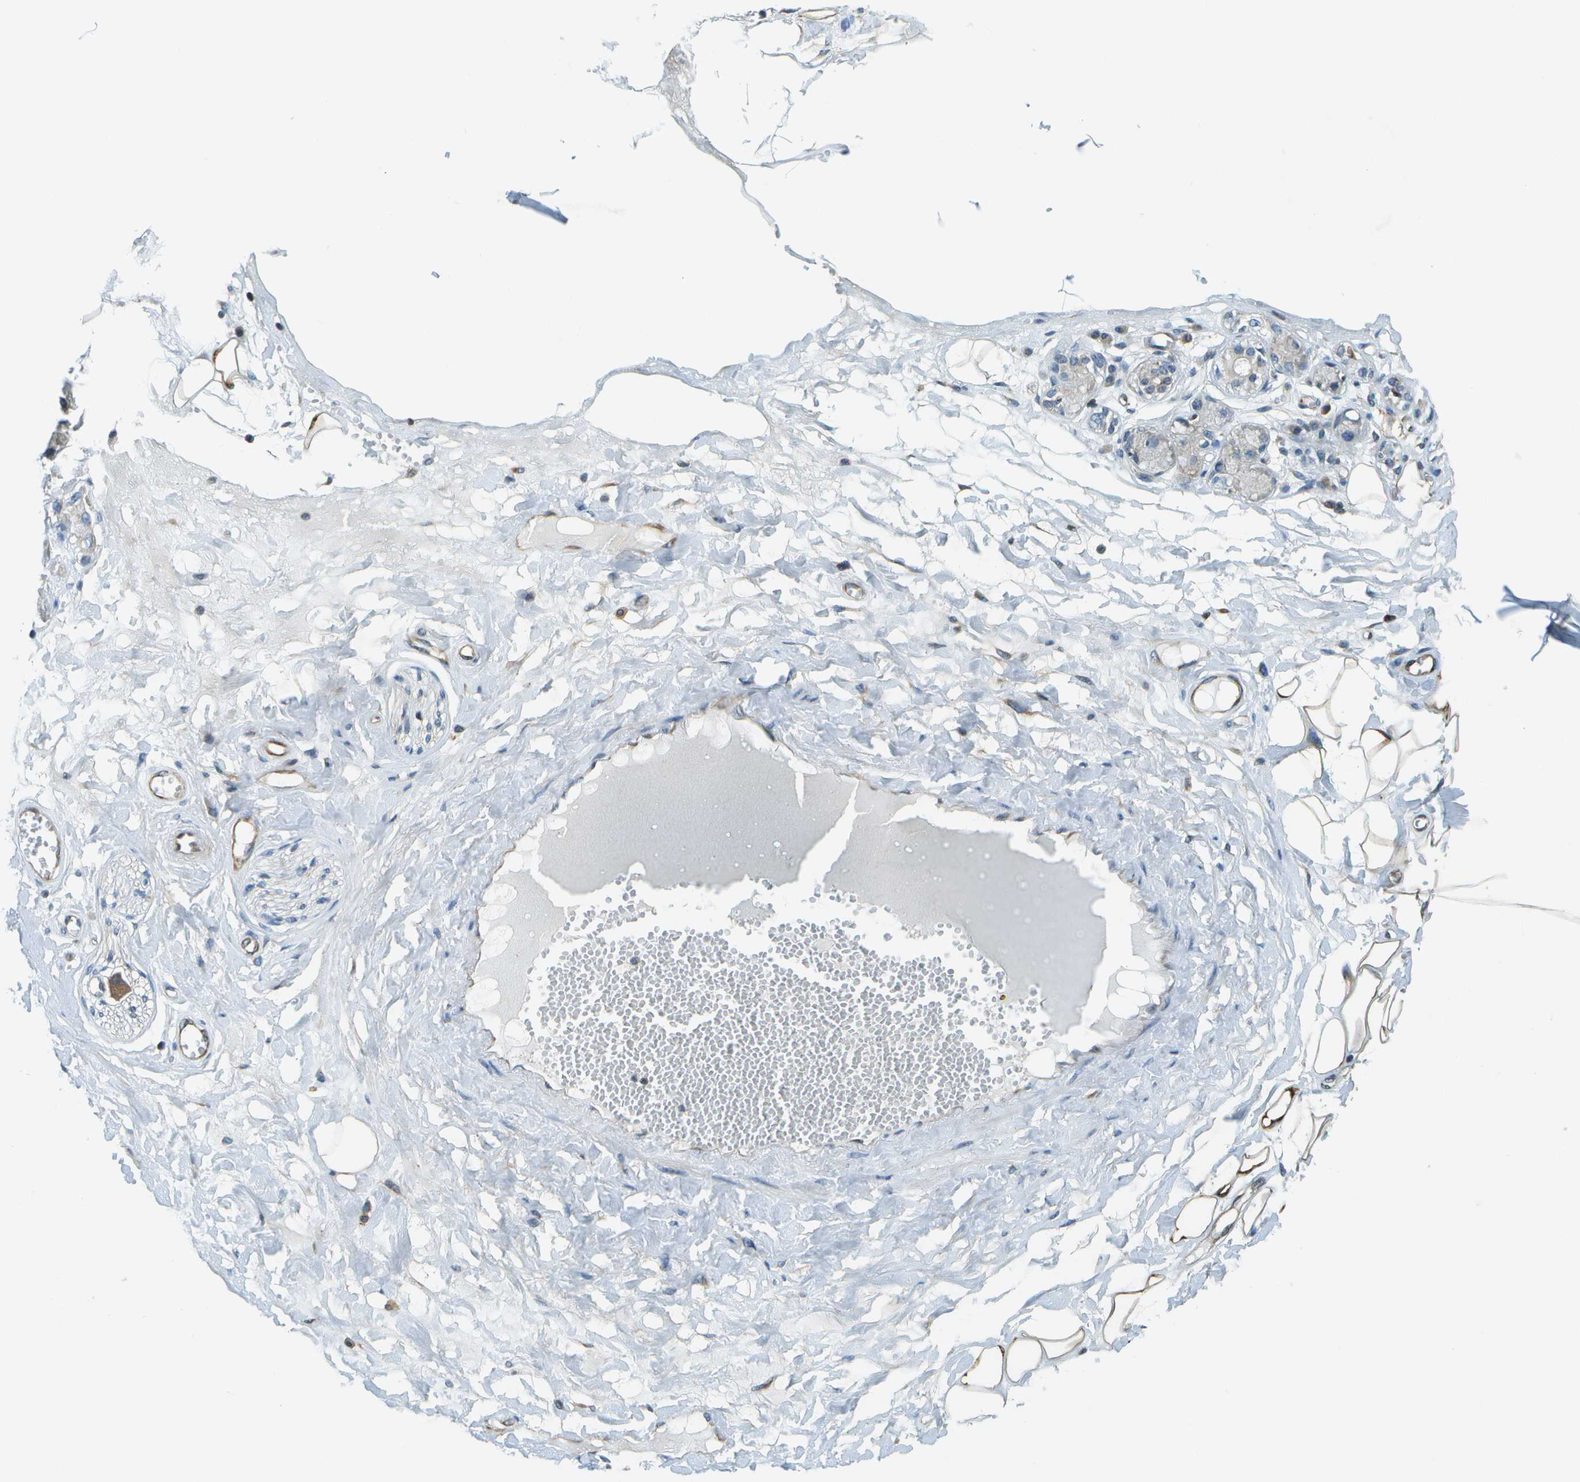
{"staining": {"intensity": "moderate", "quantity": ">75%", "location": "cytoplasmic/membranous"}, "tissue": "adipose tissue", "cell_type": "Adipocytes", "image_type": "normal", "snomed": [{"axis": "morphology", "description": "Normal tissue, NOS"}, {"axis": "morphology", "description": "Inflammation, NOS"}, {"axis": "topography", "description": "Salivary gland"}, {"axis": "topography", "description": "Peripheral nerve tissue"}], "caption": "Moderate cytoplasmic/membranous expression for a protein is present in about >75% of adipocytes of unremarkable adipose tissue using immunohistochemistry.", "gene": "ESYT1", "patient": {"sex": "female", "age": 75}}